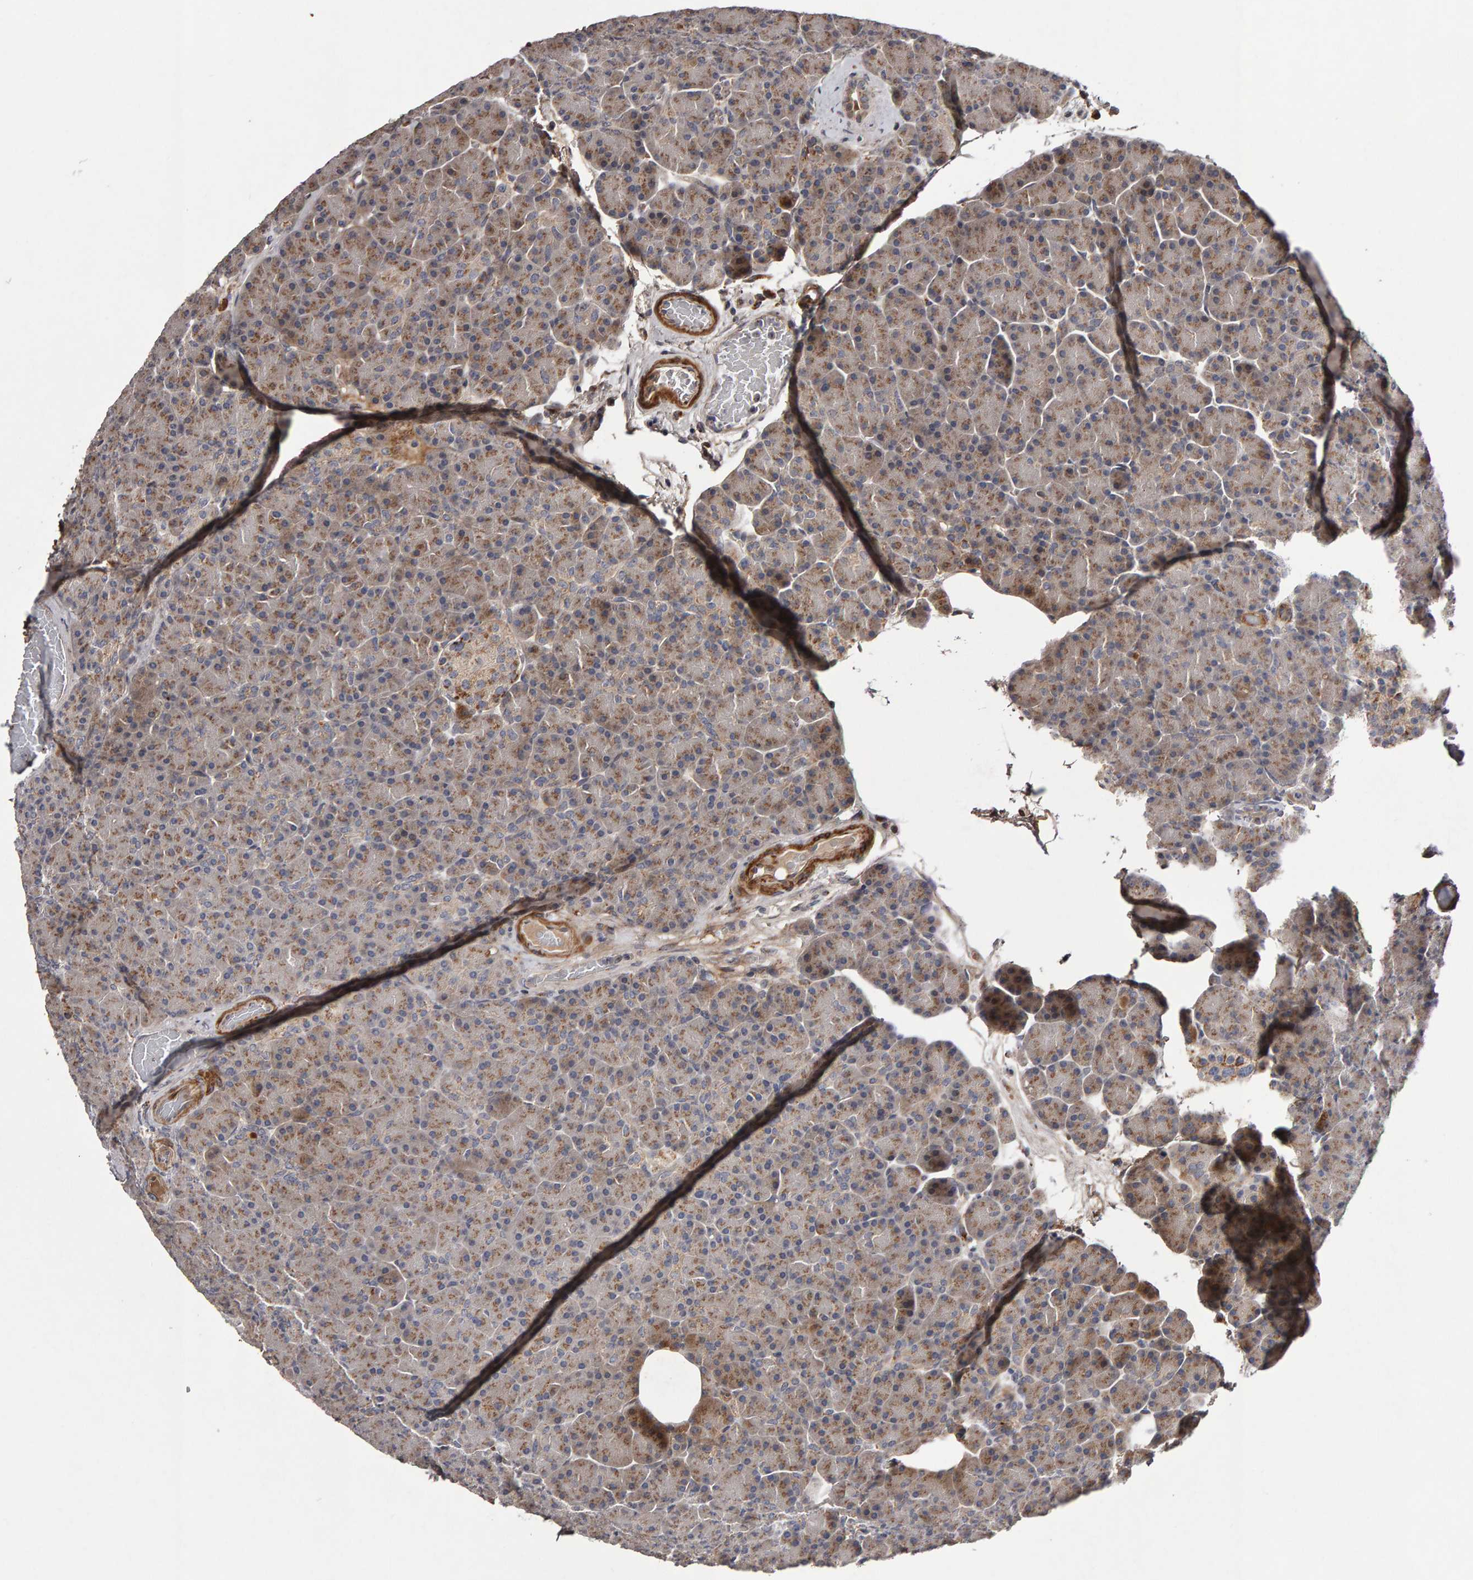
{"staining": {"intensity": "moderate", "quantity": ">75%", "location": "cytoplasmic/membranous"}, "tissue": "pancreas", "cell_type": "Exocrine glandular cells", "image_type": "normal", "snomed": [{"axis": "morphology", "description": "Normal tissue, NOS"}, {"axis": "topography", "description": "Pancreas"}], "caption": "Normal pancreas shows moderate cytoplasmic/membranous staining in about >75% of exocrine glandular cells.", "gene": "CANT1", "patient": {"sex": "female", "age": 43}}